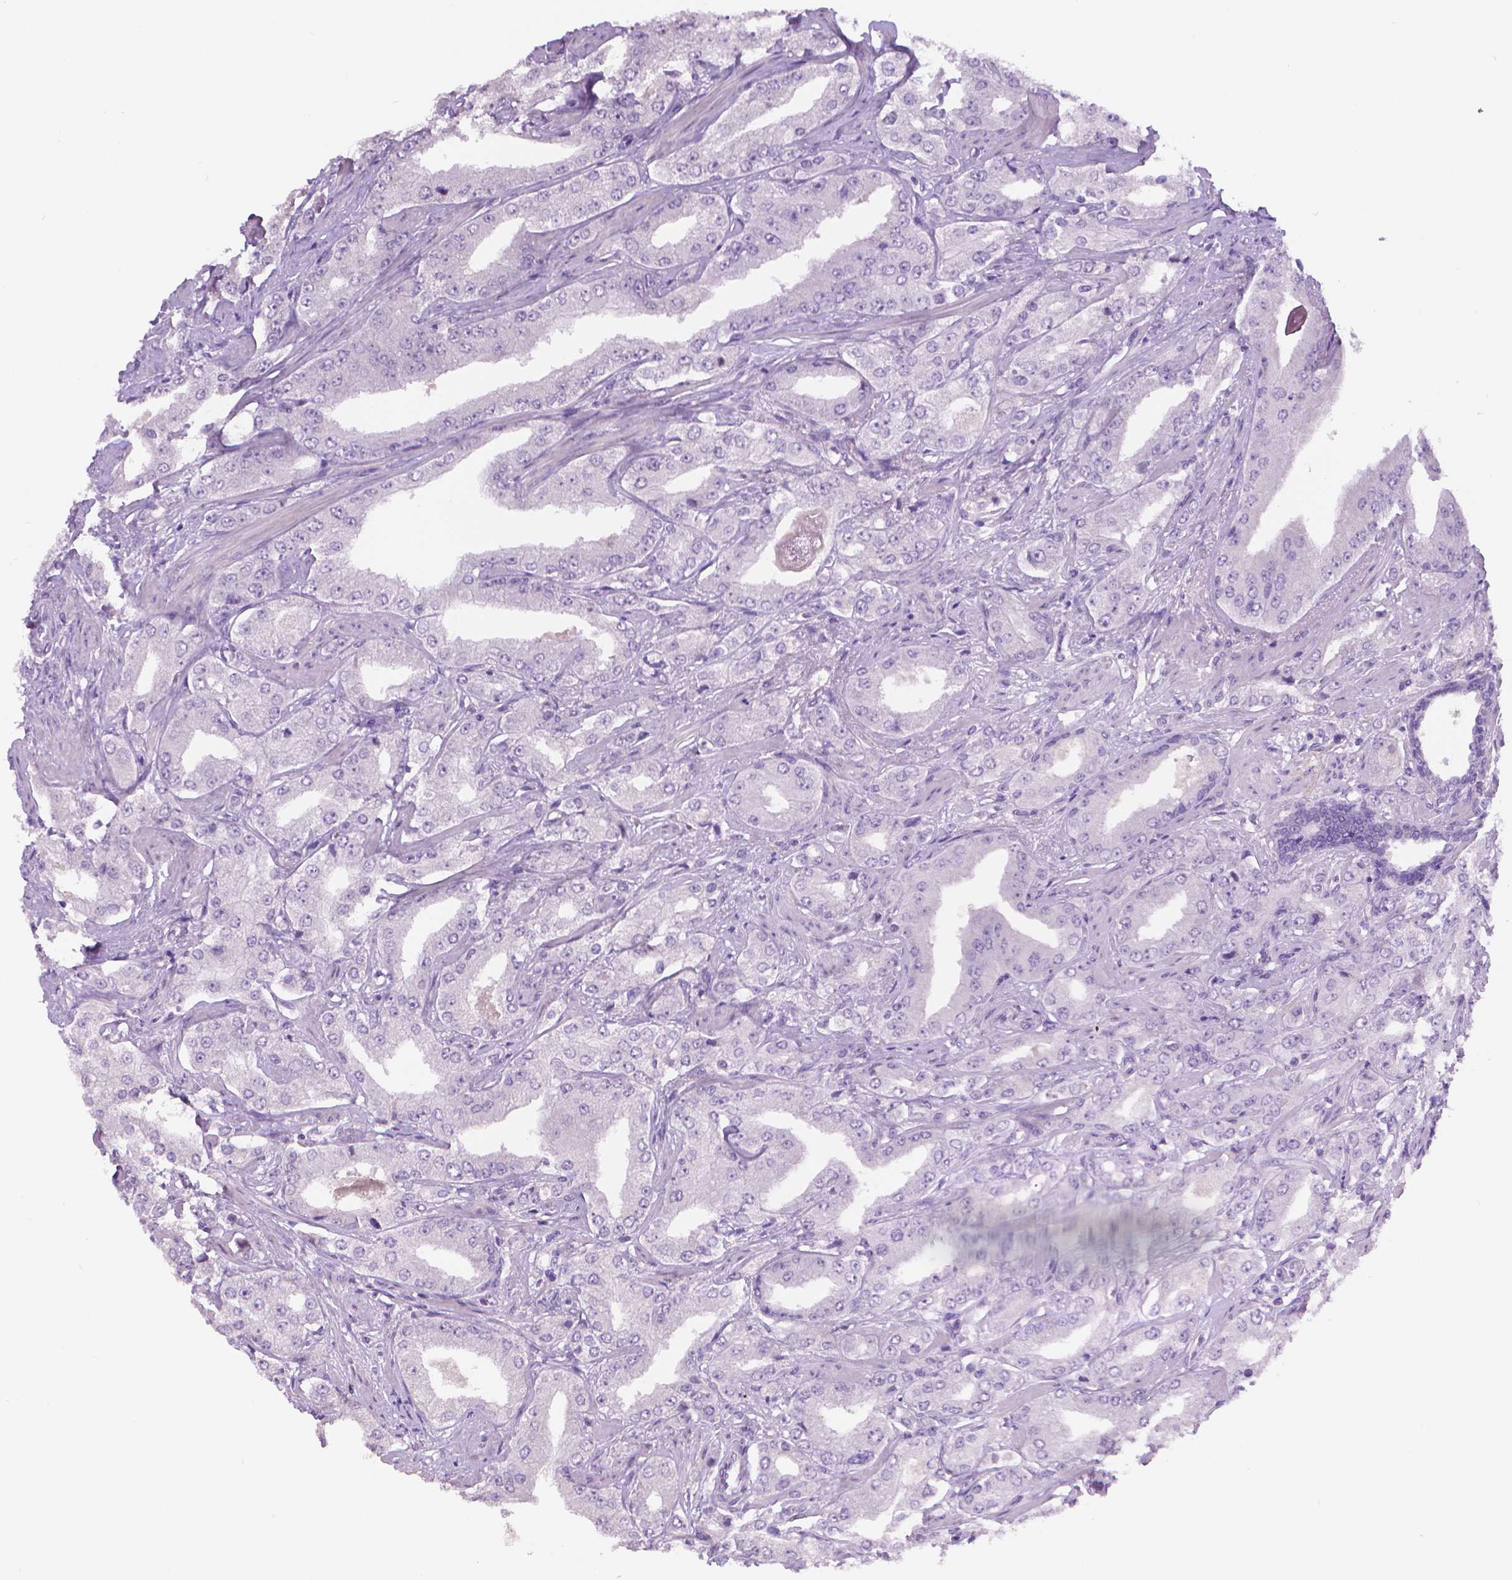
{"staining": {"intensity": "negative", "quantity": "none", "location": "none"}, "tissue": "prostate cancer", "cell_type": "Tumor cells", "image_type": "cancer", "snomed": [{"axis": "morphology", "description": "Adenocarcinoma, Low grade"}, {"axis": "topography", "description": "Prostate"}], "caption": "An image of human prostate low-grade adenocarcinoma is negative for staining in tumor cells.", "gene": "TNNI2", "patient": {"sex": "male", "age": 60}}